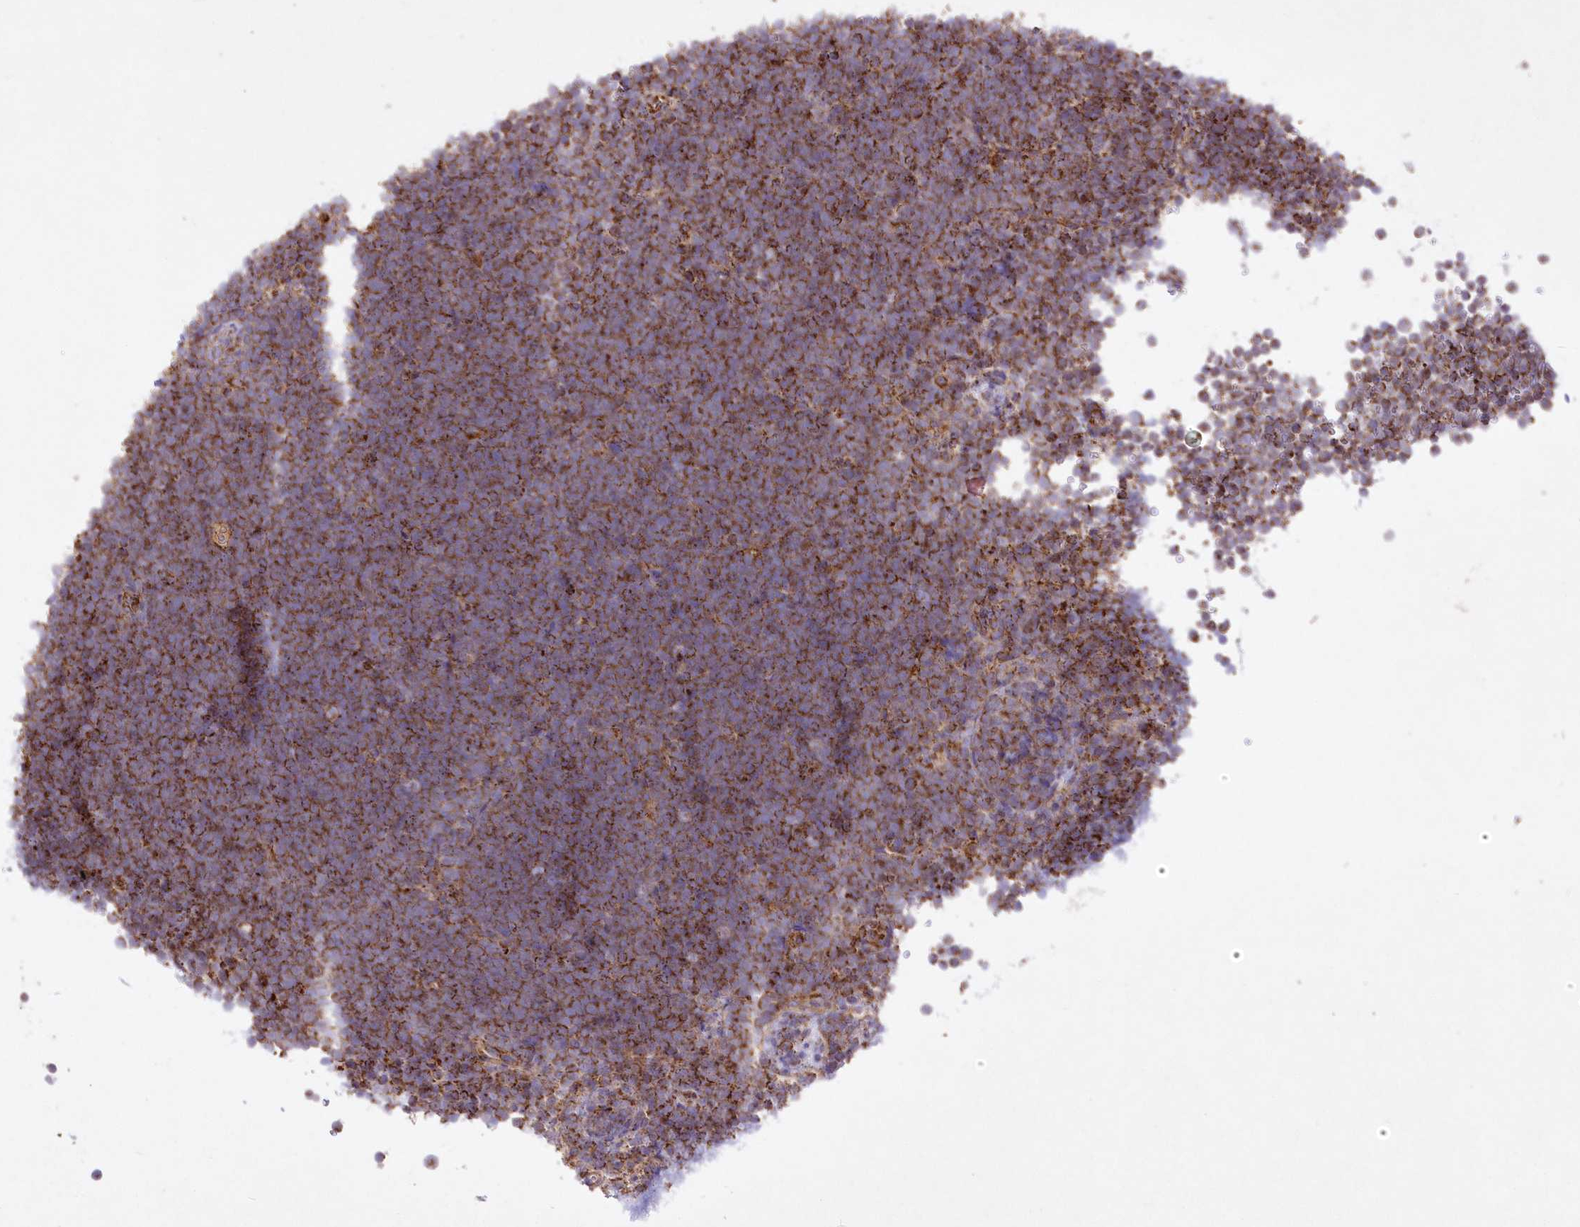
{"staining": {"intensity": "strong", "quantity": ">75%", "location": "cytoplasmic/membranous"}, "tissue": "lymphoma", "cell_type": "Tumor cells", "image_type": "cancer", "snomed": [{"axis": "morphology", "description": "Malignant lymphoma, non-Hodgkin's type, High grade"}, {"axis": "topography", "description": "Lymph node"}], "caption": "Lymphoma was stained to show a protein in brown. There is high levels of strong cytoplasmic/membranous expression in approximately >75% of tumor cells.", "gene": "ASNSD1", "patient": {"sex": "male", "age": 13}}